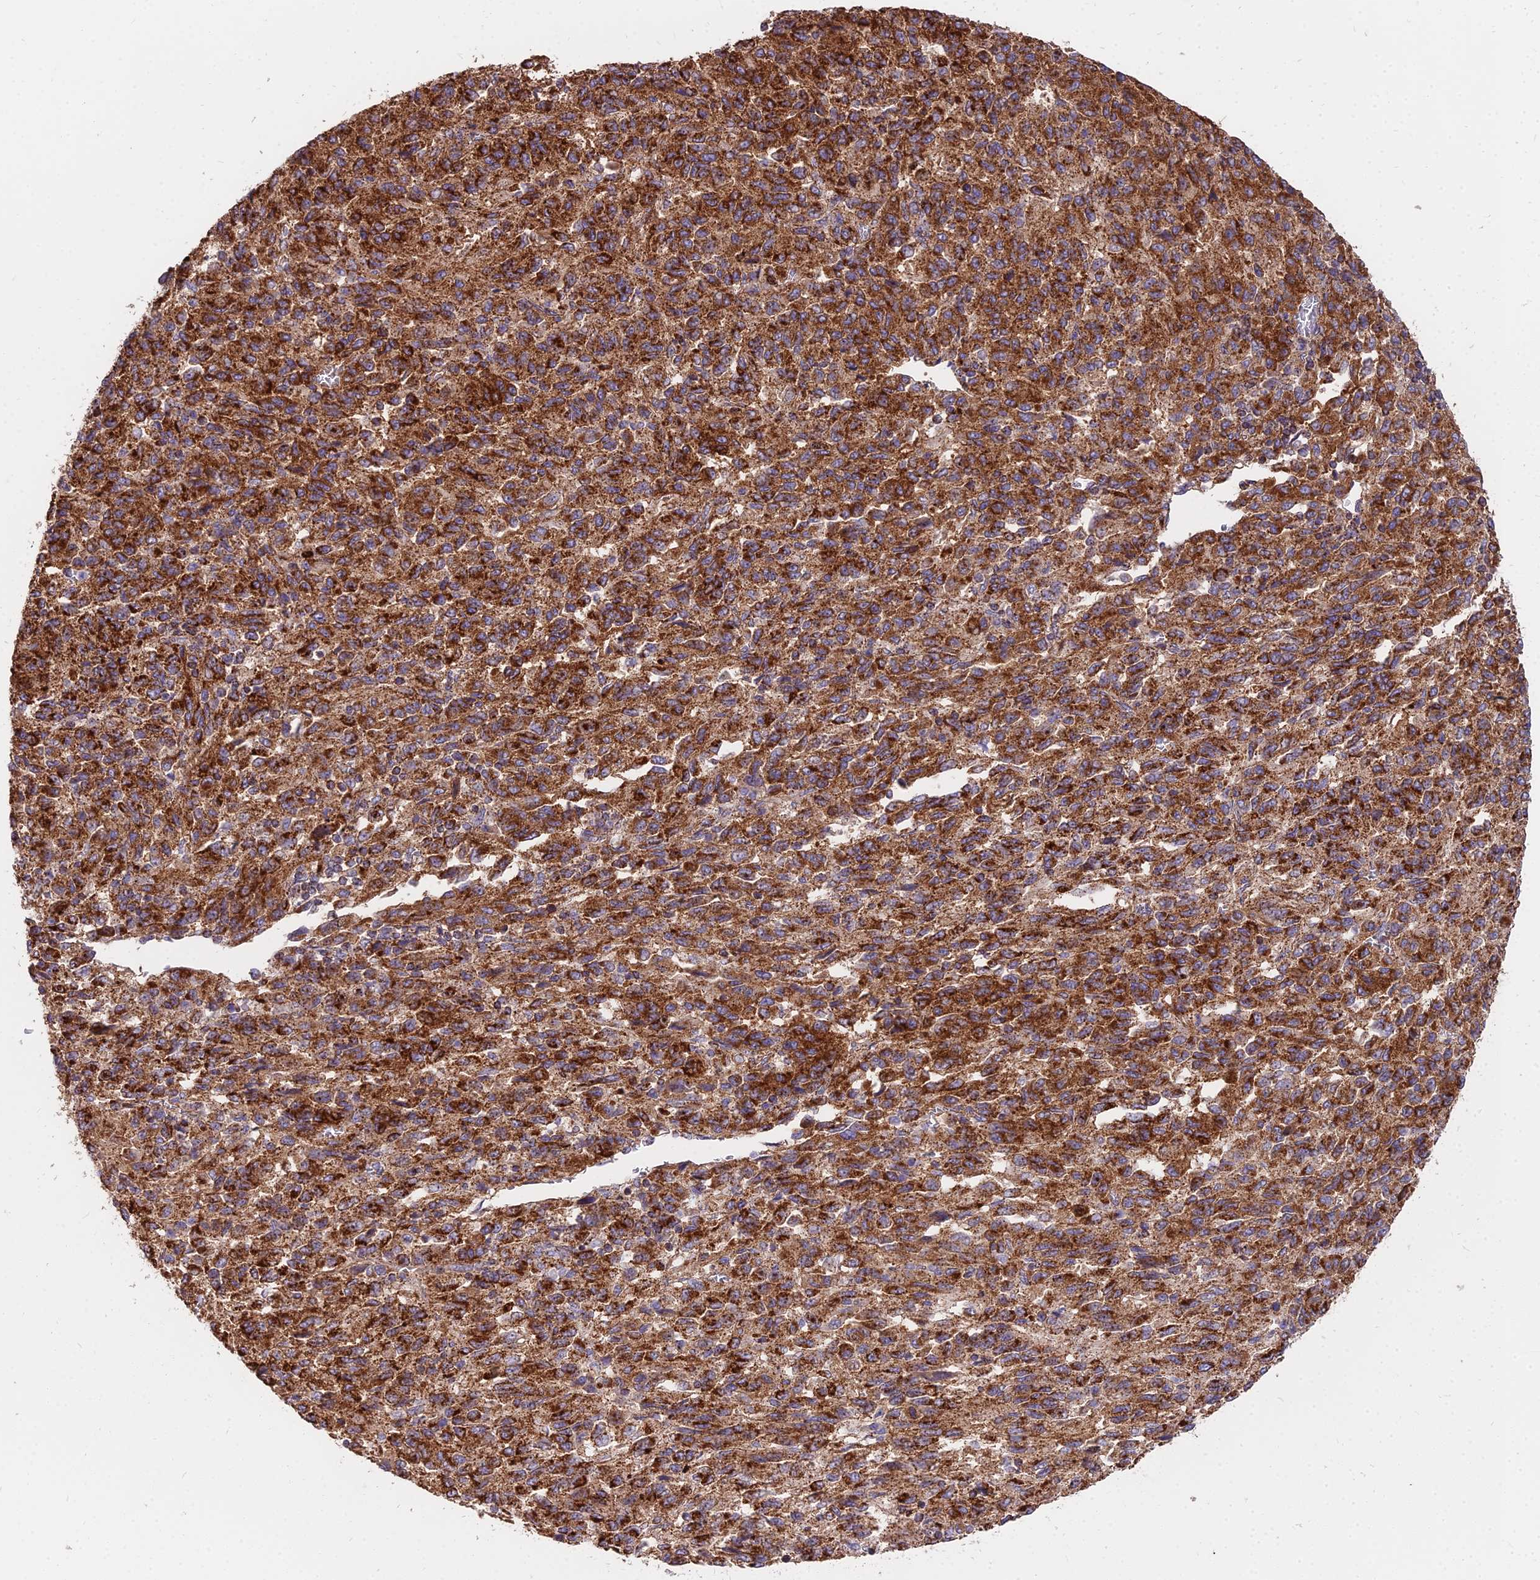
{"staining": {"intensity": "strong", "quantity": ">75%", "location": "cytoplasmic/membranous"}, "tissue": "melanoma", "cell_type": "Tumor cells", "image_type": "cancer", "snomed": [{"axis": "morphology", "description": "Malignant melanoma, Metastatic site"}, {"axis": "topography", "description": "Lung"}], "caption": "Immunohistochemistry (IHC) of malignant melanoma (metastatic site) reveals high levels of strong cytoplasmic/membranous positivity in approximately >75% of tumor cells.", "gene": "FRMPD1", "patient": {"sex": "male", "age": 64}}